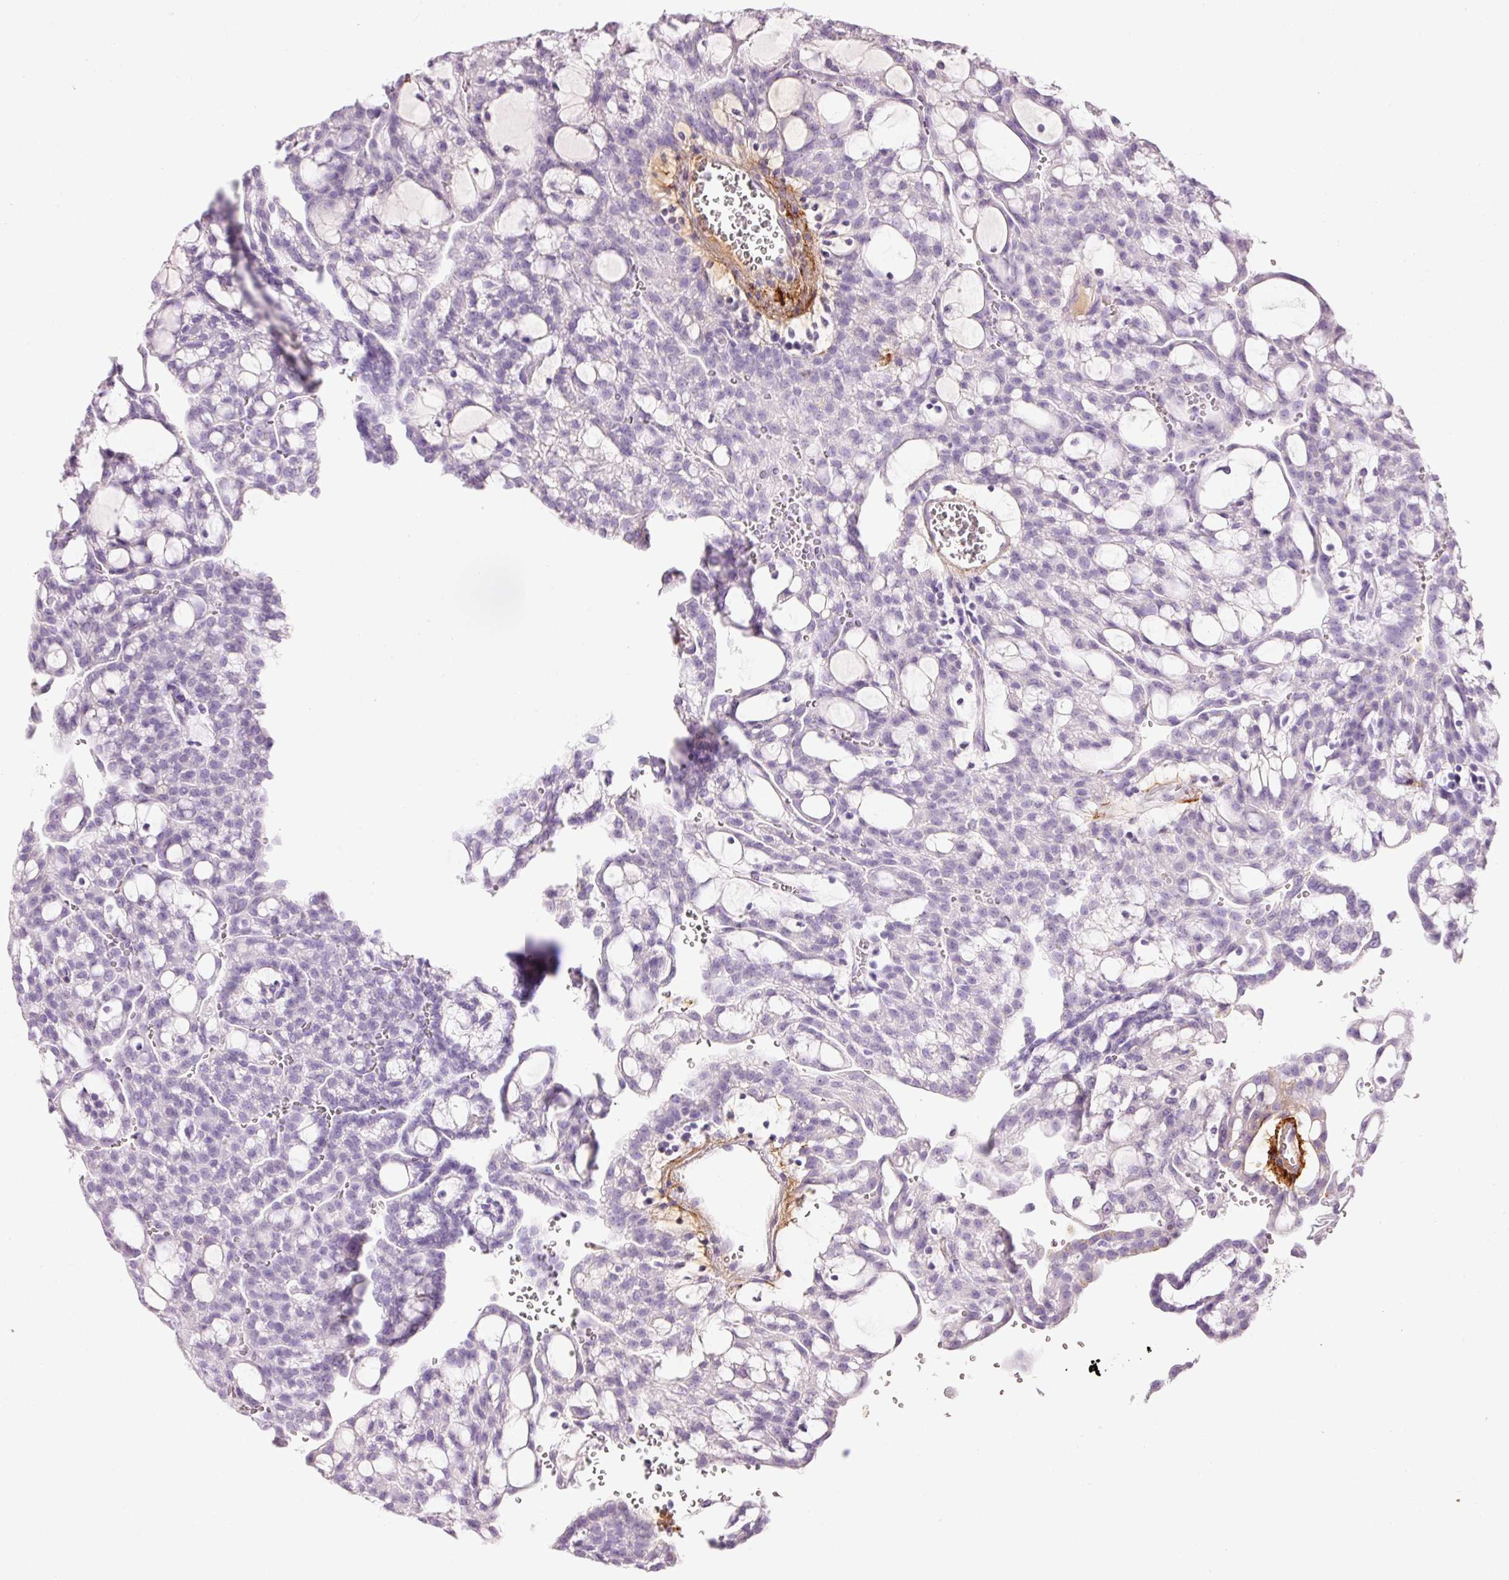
{"staining": {"intensity": "negative", "quantity": "none", "location": "none"}, "tissue": "renal cancer", "cell_type": "Tumor cells", "image_type": "cancer", "snomed": [{"axis": "morphology", "description": "Adenocarcinoma, NOS"}, {"axis": "topography", "description": "Kidney"}], "caption": "Tumor cells are negative for protein expression in human renal cancer (adenocarcinoma).", "gene": "MFAP4", "patient": {"sex": "male", "age": 63}}